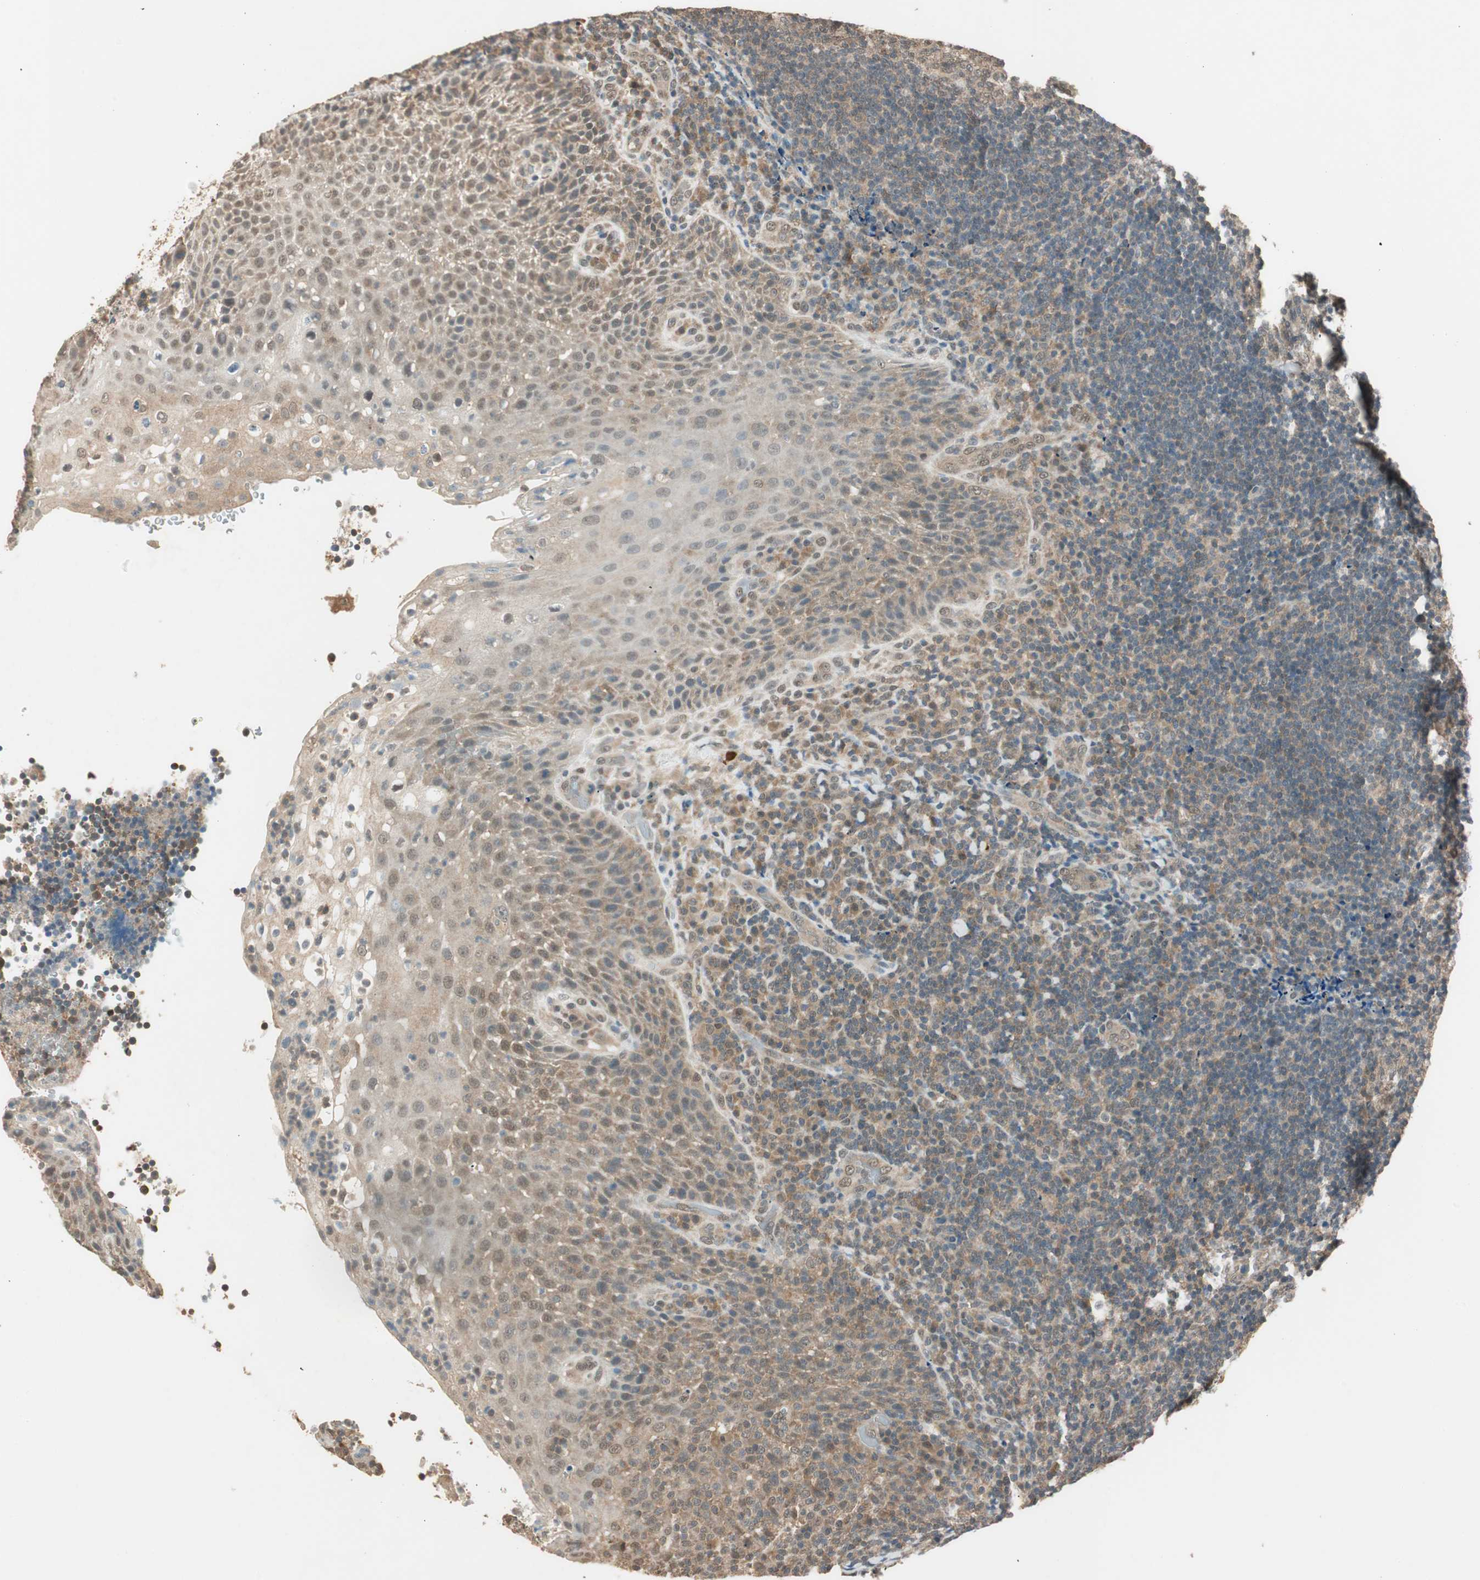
{"staining": {"intensity": "moderate", "quantity": ">75%", "location": "cytoplasmic/membranous"}, "tissue": "lymphoma", "cell_type": "Tumor cells", "image_type": "cancer", "snomed": [{"axis": "morphology", "description": "Malignant lymphoma, non-Hodgkin's type, High grade"}, {"axis": "topography", "description": "Tonsil"}], "caption": "A medium amount of moderate cytoplasmic/membranous positivity is present in approximately >75% of tumor cells in lymphoma tissue.", "gene": "USP5", "patient": {"sex": "female", "age": 36}}